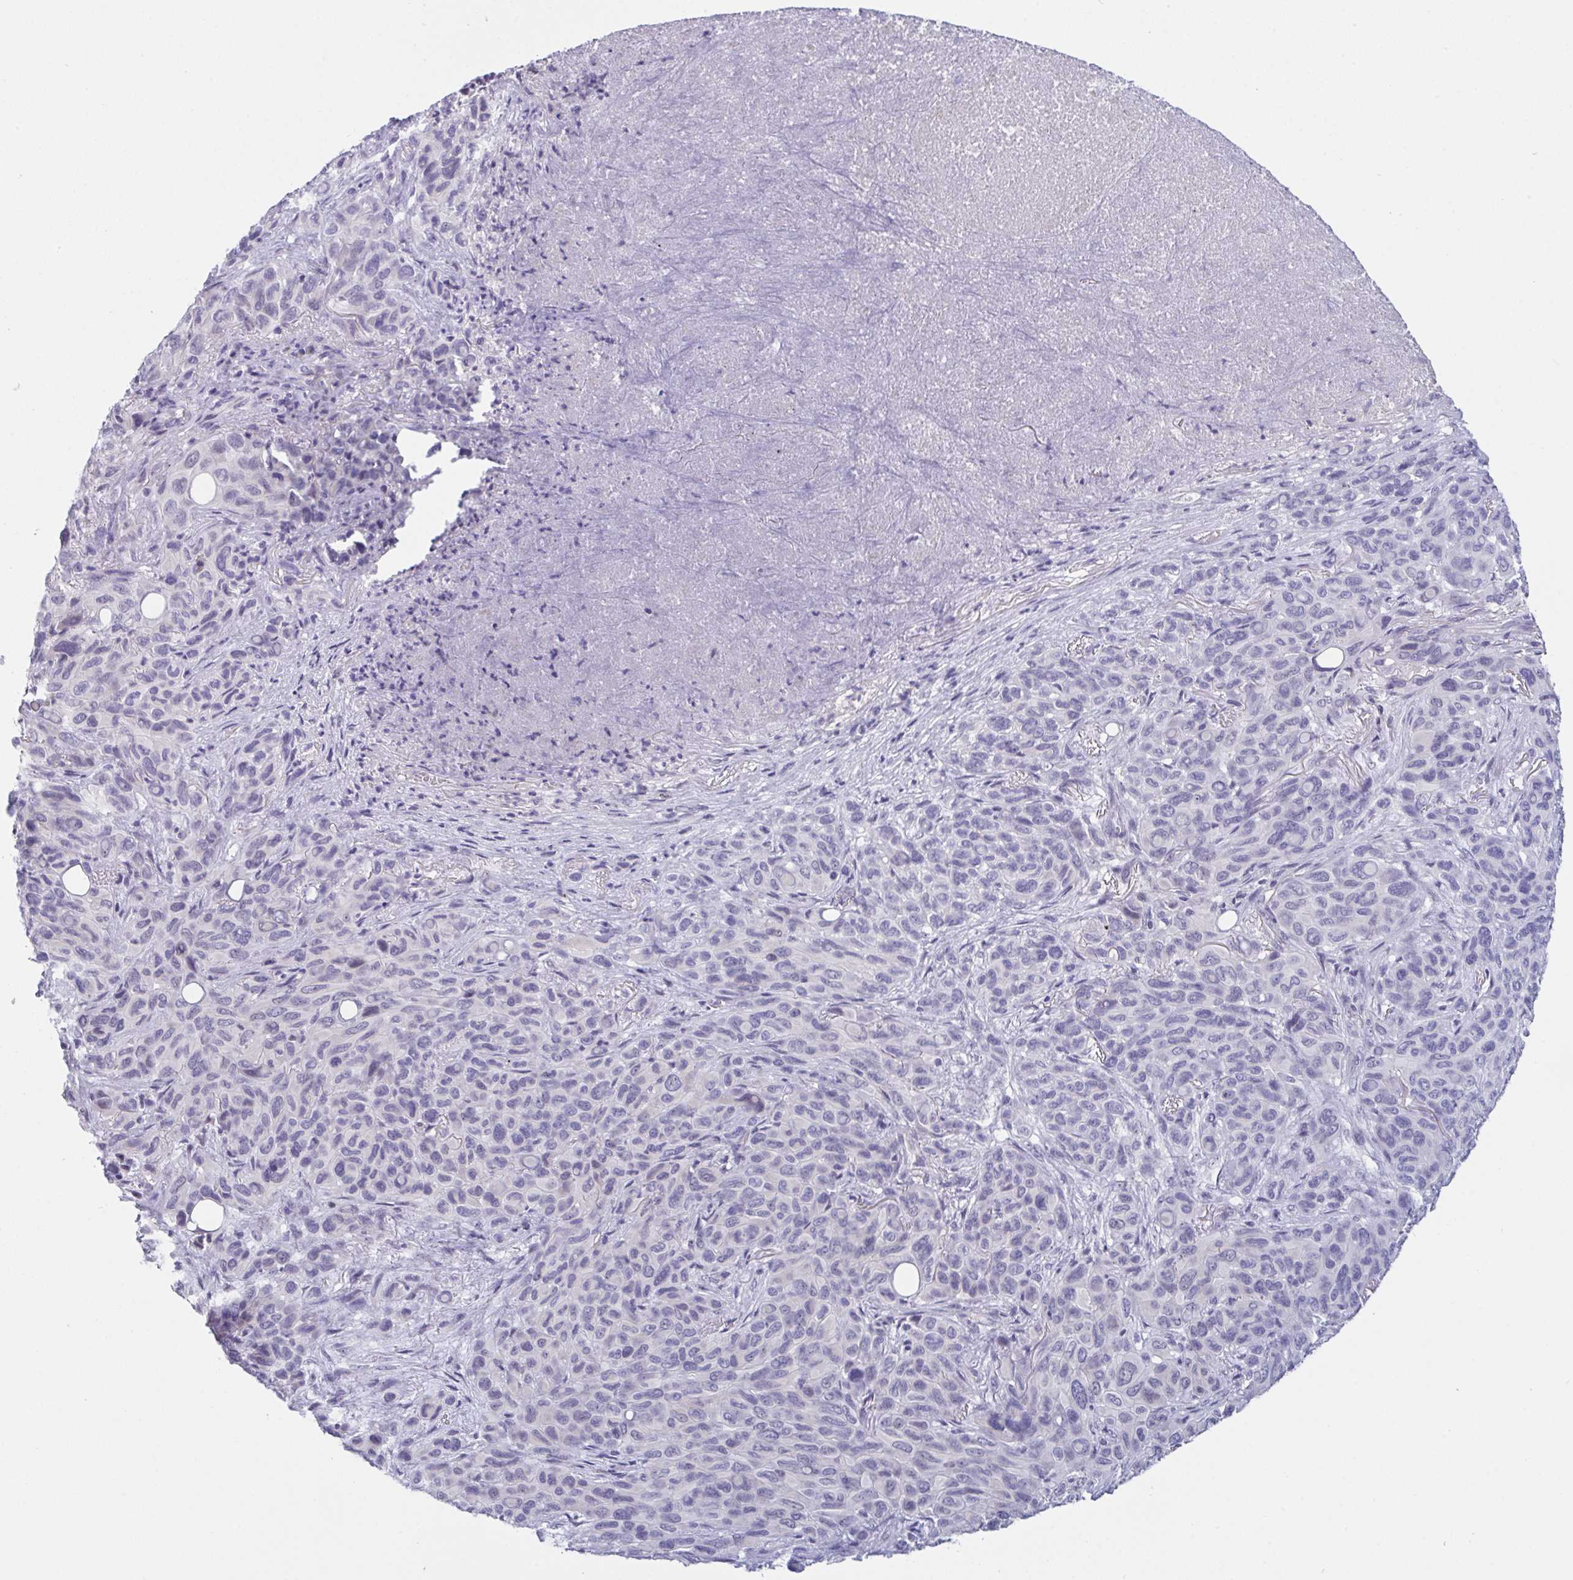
{"staining": {"intensity": "negative", "quantity": "none", "location": "none"}, "tissue": "melanoma", "cell_type": "Tumor cells", "image_type": "cancer", "snomed": [{"axis": "morphology", "description": "Malignant melanoma, Metastatic site"}, {"axis": "topography", "description": "Lung"}], "caption": "Tumor cells are negative for brown protein staining in melanoma.", "gene": "MYC", "patient": {"sex": "male", "age": 48}}